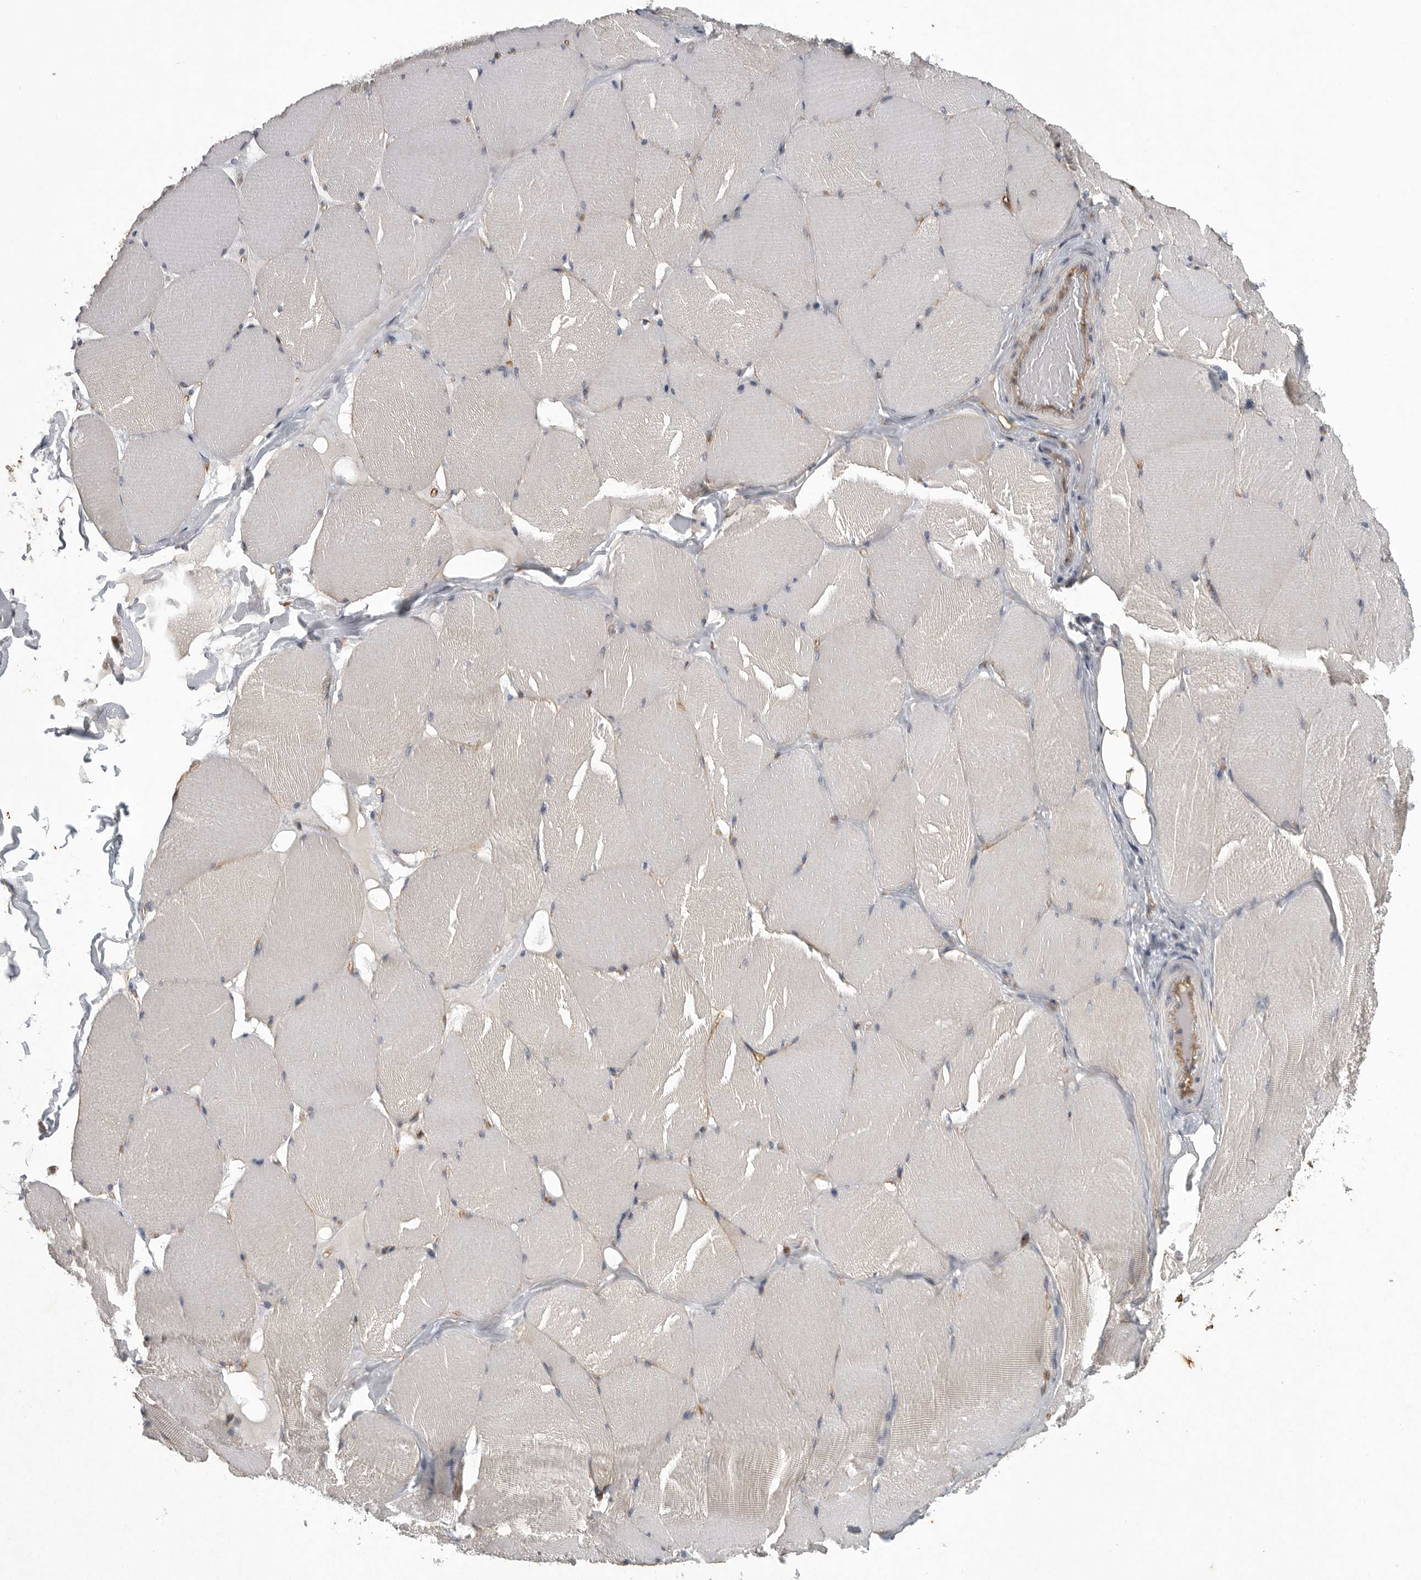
{"staining": {"intensity": "negative", "quantity": "none", "location": "none"}, "tissue": "skeletal muscle", "cell_type": "Myocytes", "image_type": "normal", "snomed": [{"axis": "morphology", "description": "Normal tissue, NOS"}, {"axis": "topography", "description": "Skin"}, {"axis": "topography", "description": "Skeletal muscle"}], "caption": "This is an immunohistochemistry (IHC) image of unremarkable human skeletal muscle. There is no positivity in myocytes.", "gene": "MINPP1", "patient": {"sex": "male", "age": 83}}